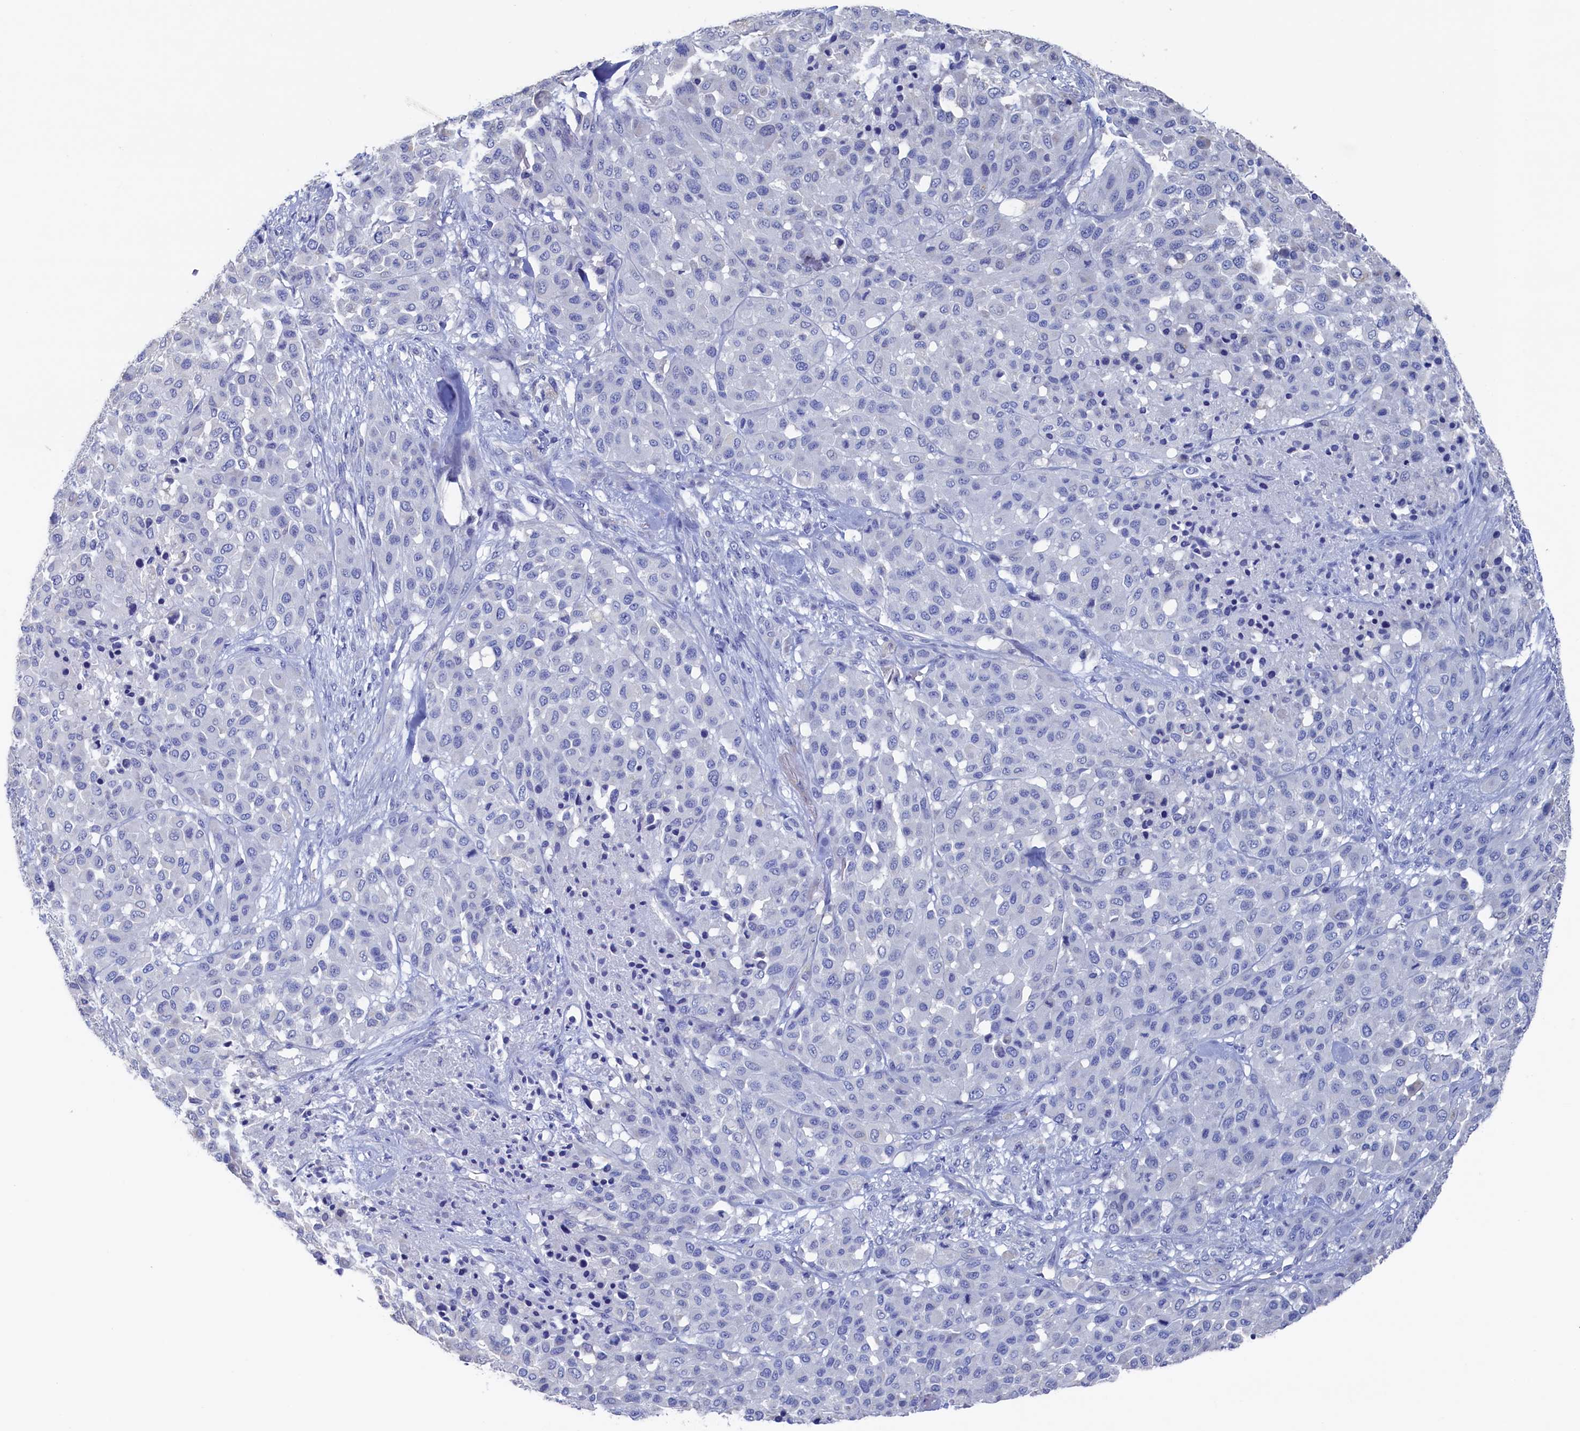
{"staining": {"intensity": "negative", "quantity": "none", "location": "none"}, "tissue": "melanoma", "cell_type": "Tumor cells", "image_type": "cancer", "snomed": [{"axis": "morphology", "description": "Malignant melanoma, Metastatic site"}, {"axis": "topography", "description": "Skin"}], "caption": "Immunohistochemical staining of malignant melanoma (metastatic site) displays no significant staining in tumor cells.", "gene": "C11orf54", "patient": {"sex": "female", "age": 81}}